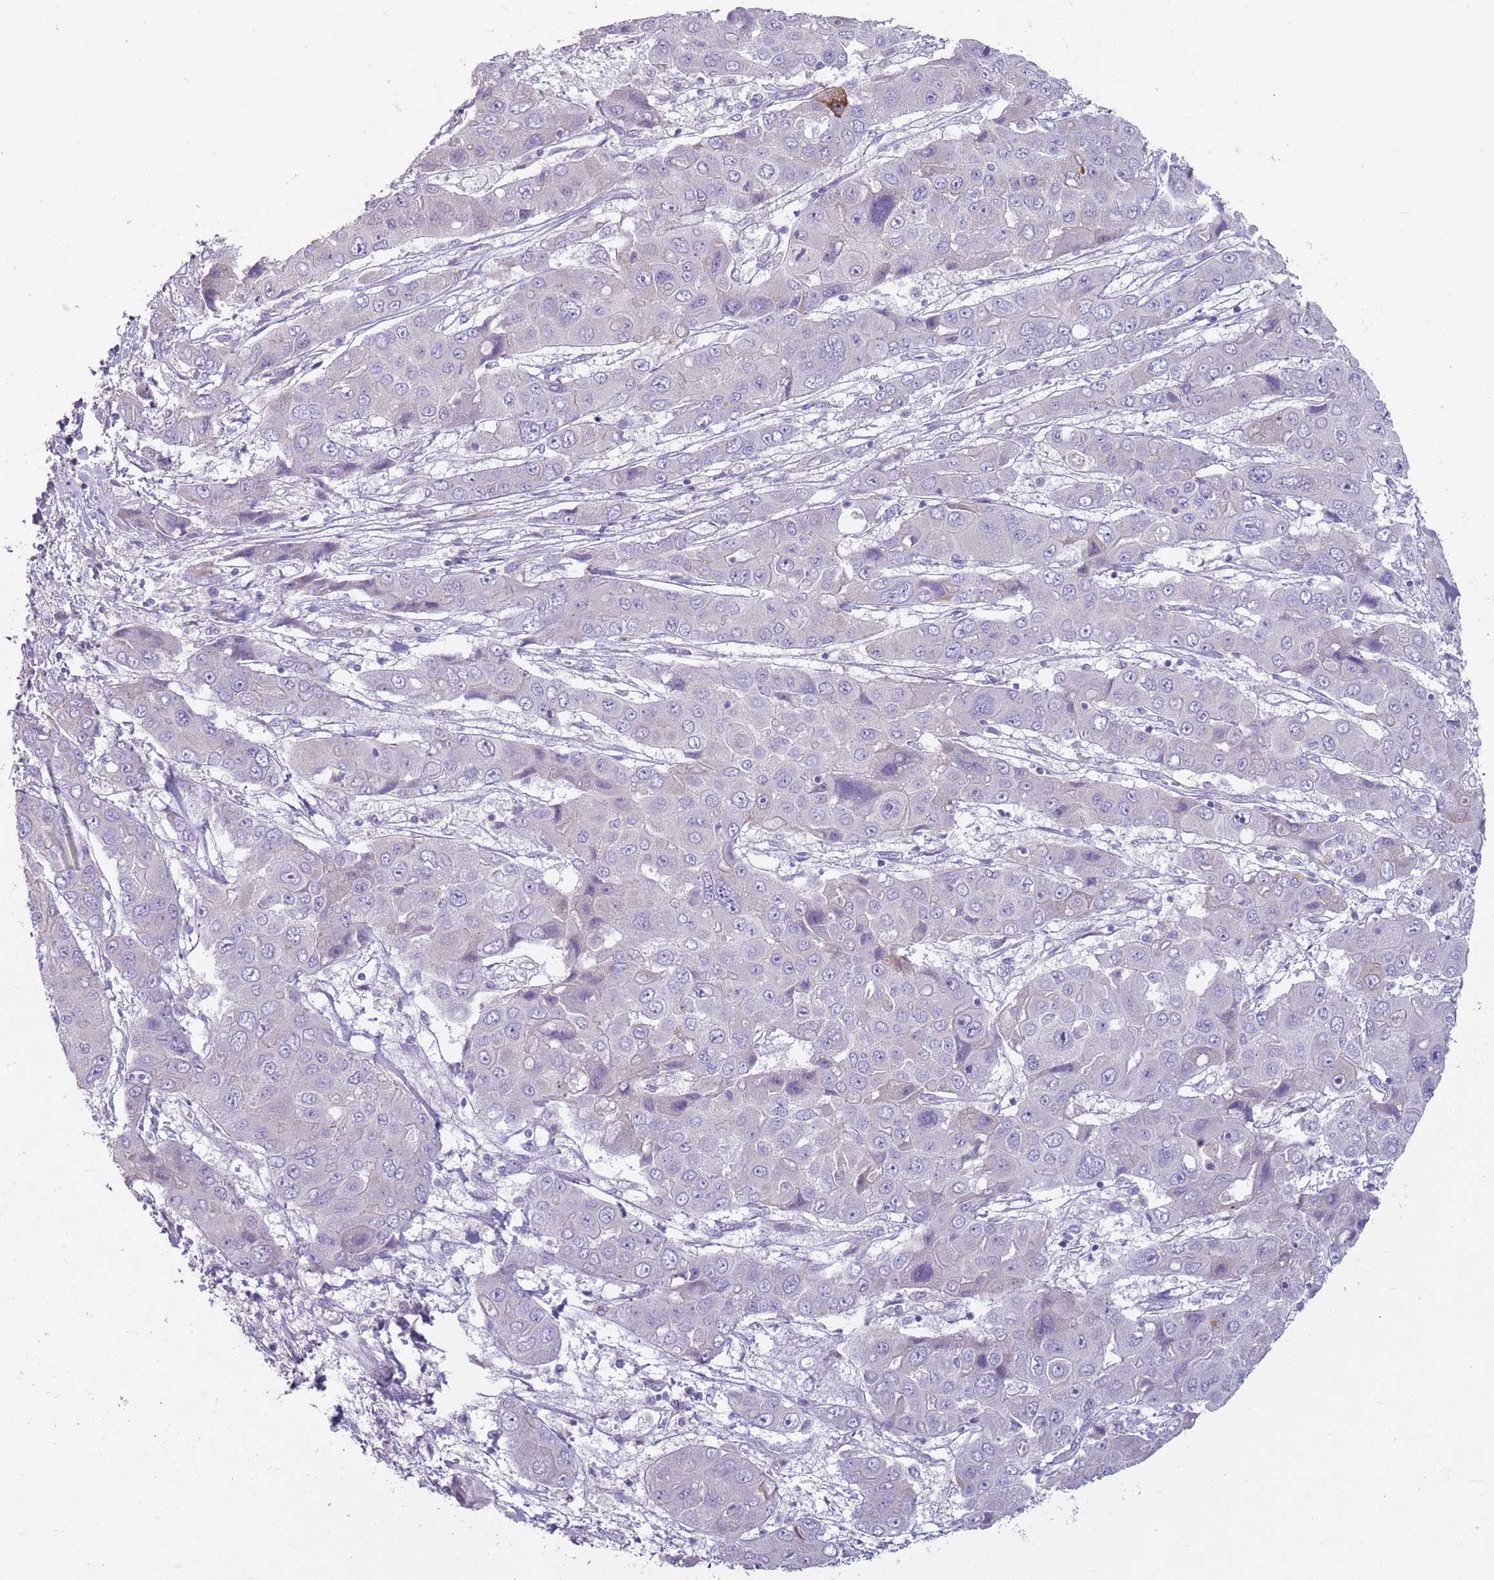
{"staining": {"intensity": "negative", "quantity": "none", "location": "none"}, "tissue": "liver cancer", "cell_type": "Tumor cells", "image_type": "cancer", "snomed": [{"axis": "morphology", "description": "Cholangiocarcinoma"}, {"axis": "topography", "description": "Liver"}], "caption": "Human liver cancer stained for a protein using IHC displays no expression in tumor cells.", "gene": "ZNF583", "patient": {"sex": "male", "age": 67}}